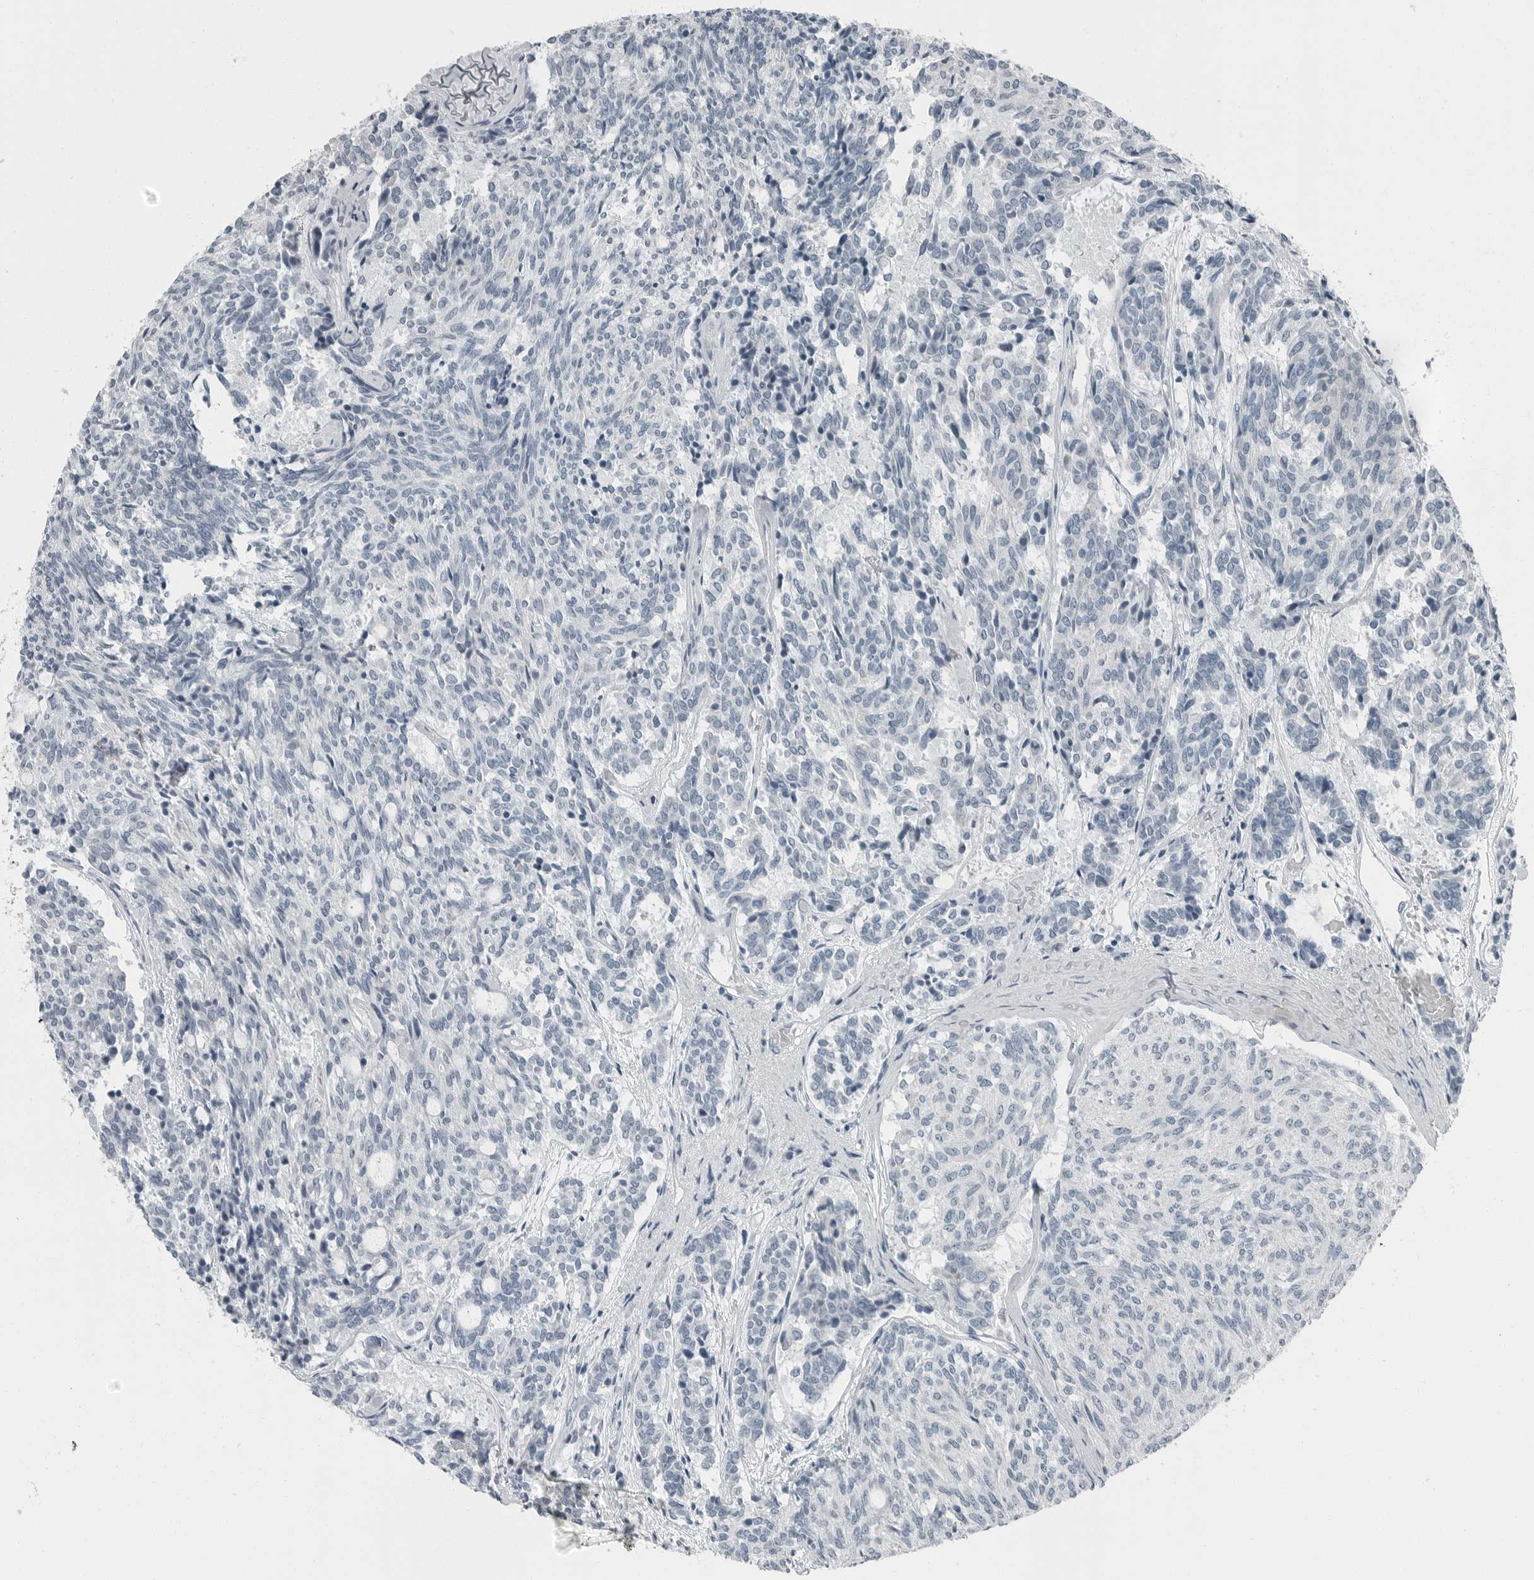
{"staining": {"intensity": "negative", "quantity": "none", "location": "none"}, "tissue": "carcinoid", "cell_type": "Tumor cells", "image_type": "cancer", "snomed": [{"axis": "morphology", "description": "Carcinoid, malignant, NOS"}, {"axis": "topography", "description": "Pancreas"}], "caption": "Tumor cells are negative for brown protein staining in carcinoid.", "gene": "ZPBP2", "patient": {"sex": "female", "age": 54}}